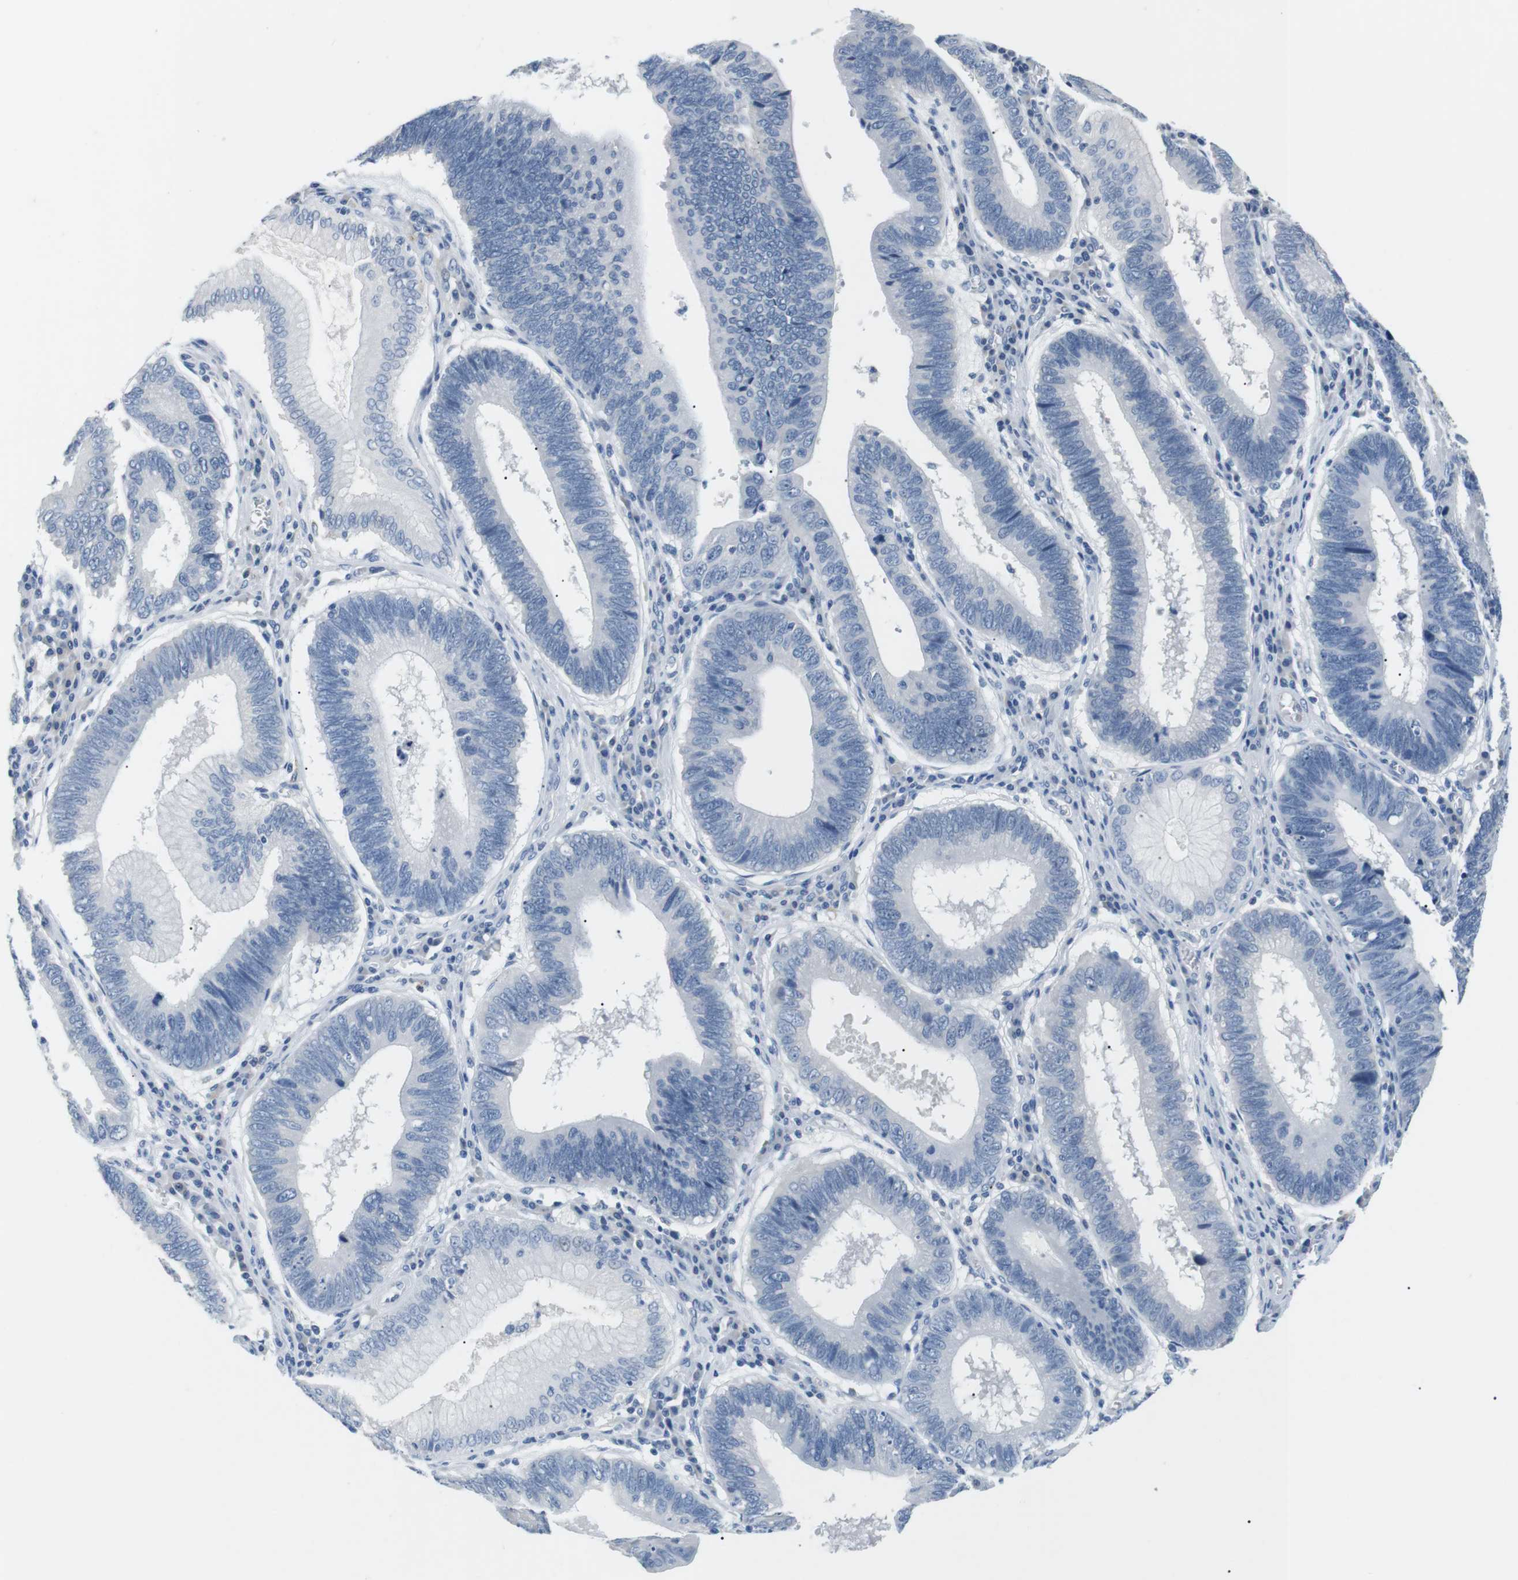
{"staining": {"intensity": "negative", "quantity": "none", "location": "none"}, "tissue": "stomach cancer", "cell_type": "Tumor cells", "image_type": "cancer", "snomed": [{"axis": "morphology", "description": "Adenocarcinoma, NOS"}, {"axis": "topography", "description": "Stomach"}], "caption": "Photomicrograph shows no significant protein staining in tumor cells of stomach cancer (adenocarcinoma). (DAB immunohistochemistry, high magnification).", "gene": "FCGRT", "patient": {"sex": "male", "age": 59}}